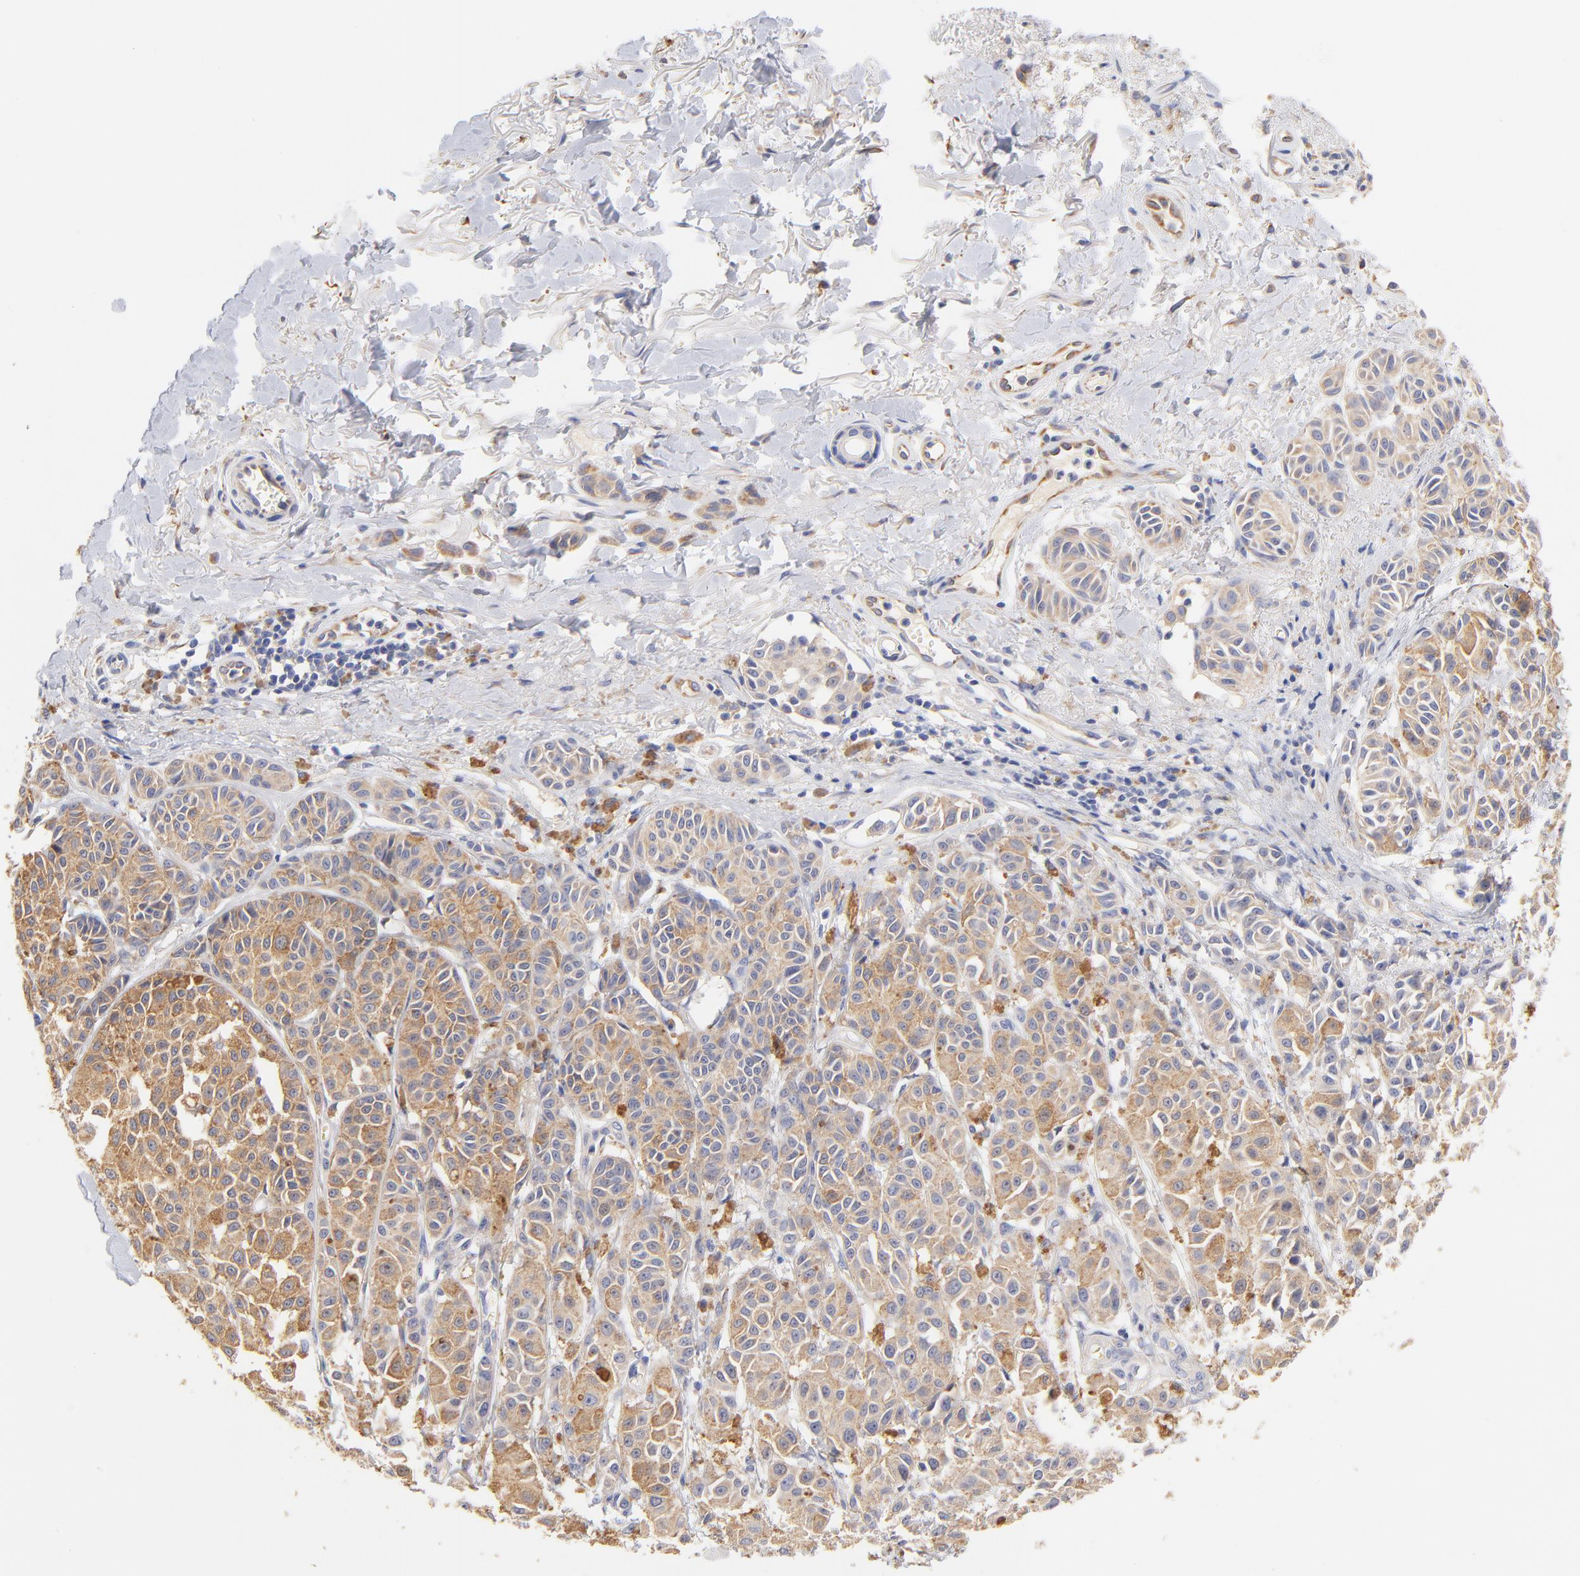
{"staining": {"intensity": "moderate", "quantity": ">75%", "location": "cytoplasmic/membranous"}, "tissue": "melanoma", "cell_type": "Tumor cells", "image_type": "cancer", "snomed": [{"axis": "morphology", "description": "Malignant melanoma, NOS"}, {"axis": "topography", "description": "Skin"}], "caption": "Protein staining of melanoma tissue shows moderate cytoplasmic/membranous positivity in about >75% of tumor cells. The staining was performed using DAB (3,3'-diaminobenzidine), with brown indicating positive protein expression. Nuclei are stained blue with hematoxylin.", "gene": "HS3ST1", "patient": {"sex": "male", "age": 76}}